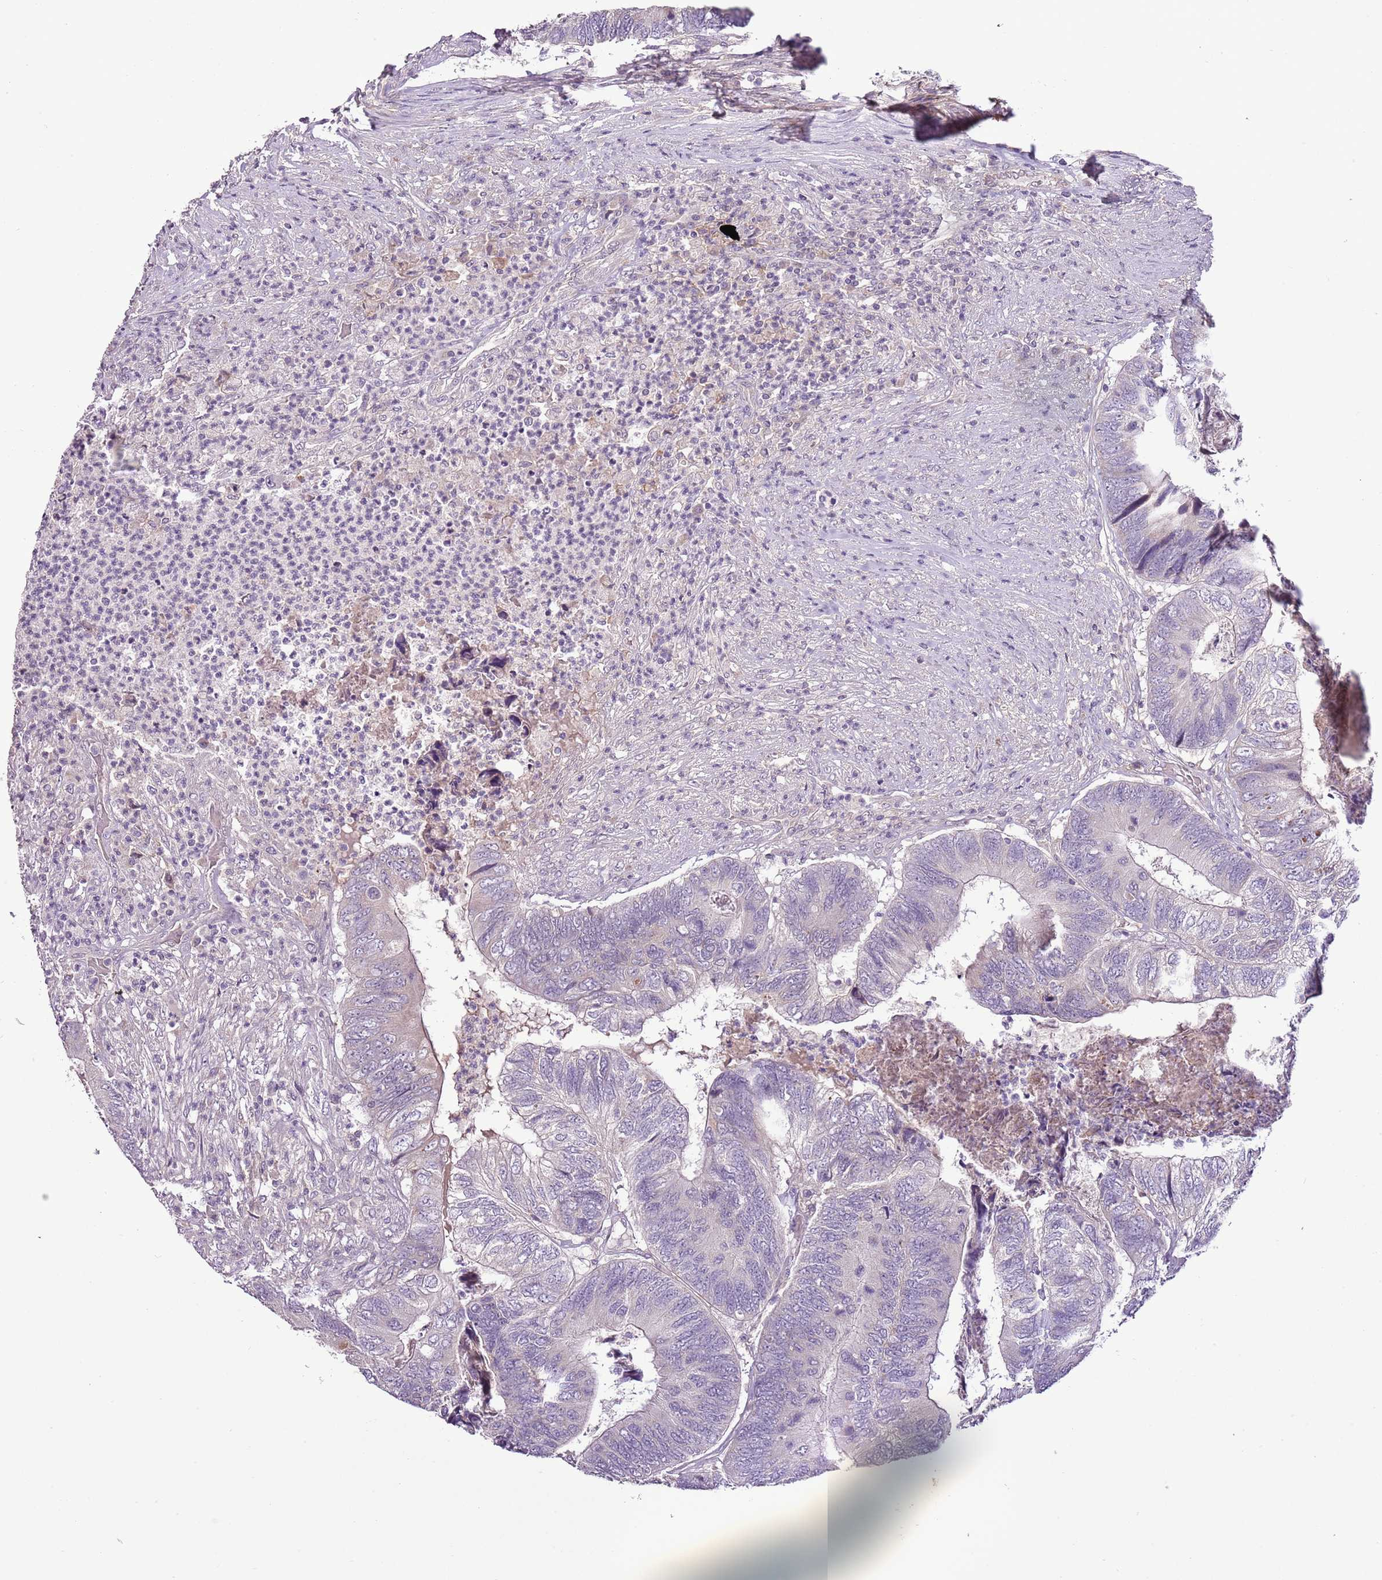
{"staining": {"intensity": "negative", "quantity": "none", "location": "none"}, "tissue": "colorectal cancer", "cell_type": "Tumor cells", "image_type": "cancer", "snomed": [{"axis": "morphology", "description": "Adenocarcinoma, NOS"}, {"axis": "topography", "description": "Colon"}], "caption": "DAB (3,3'-diaminobenzidine) immunohistochemical staining of human adenocarcinoma (colorectal) demonstrates no significant staining in tumor cells.", "gene": "CMKLR1", "patient": {"sex": "female", "age": 67}}